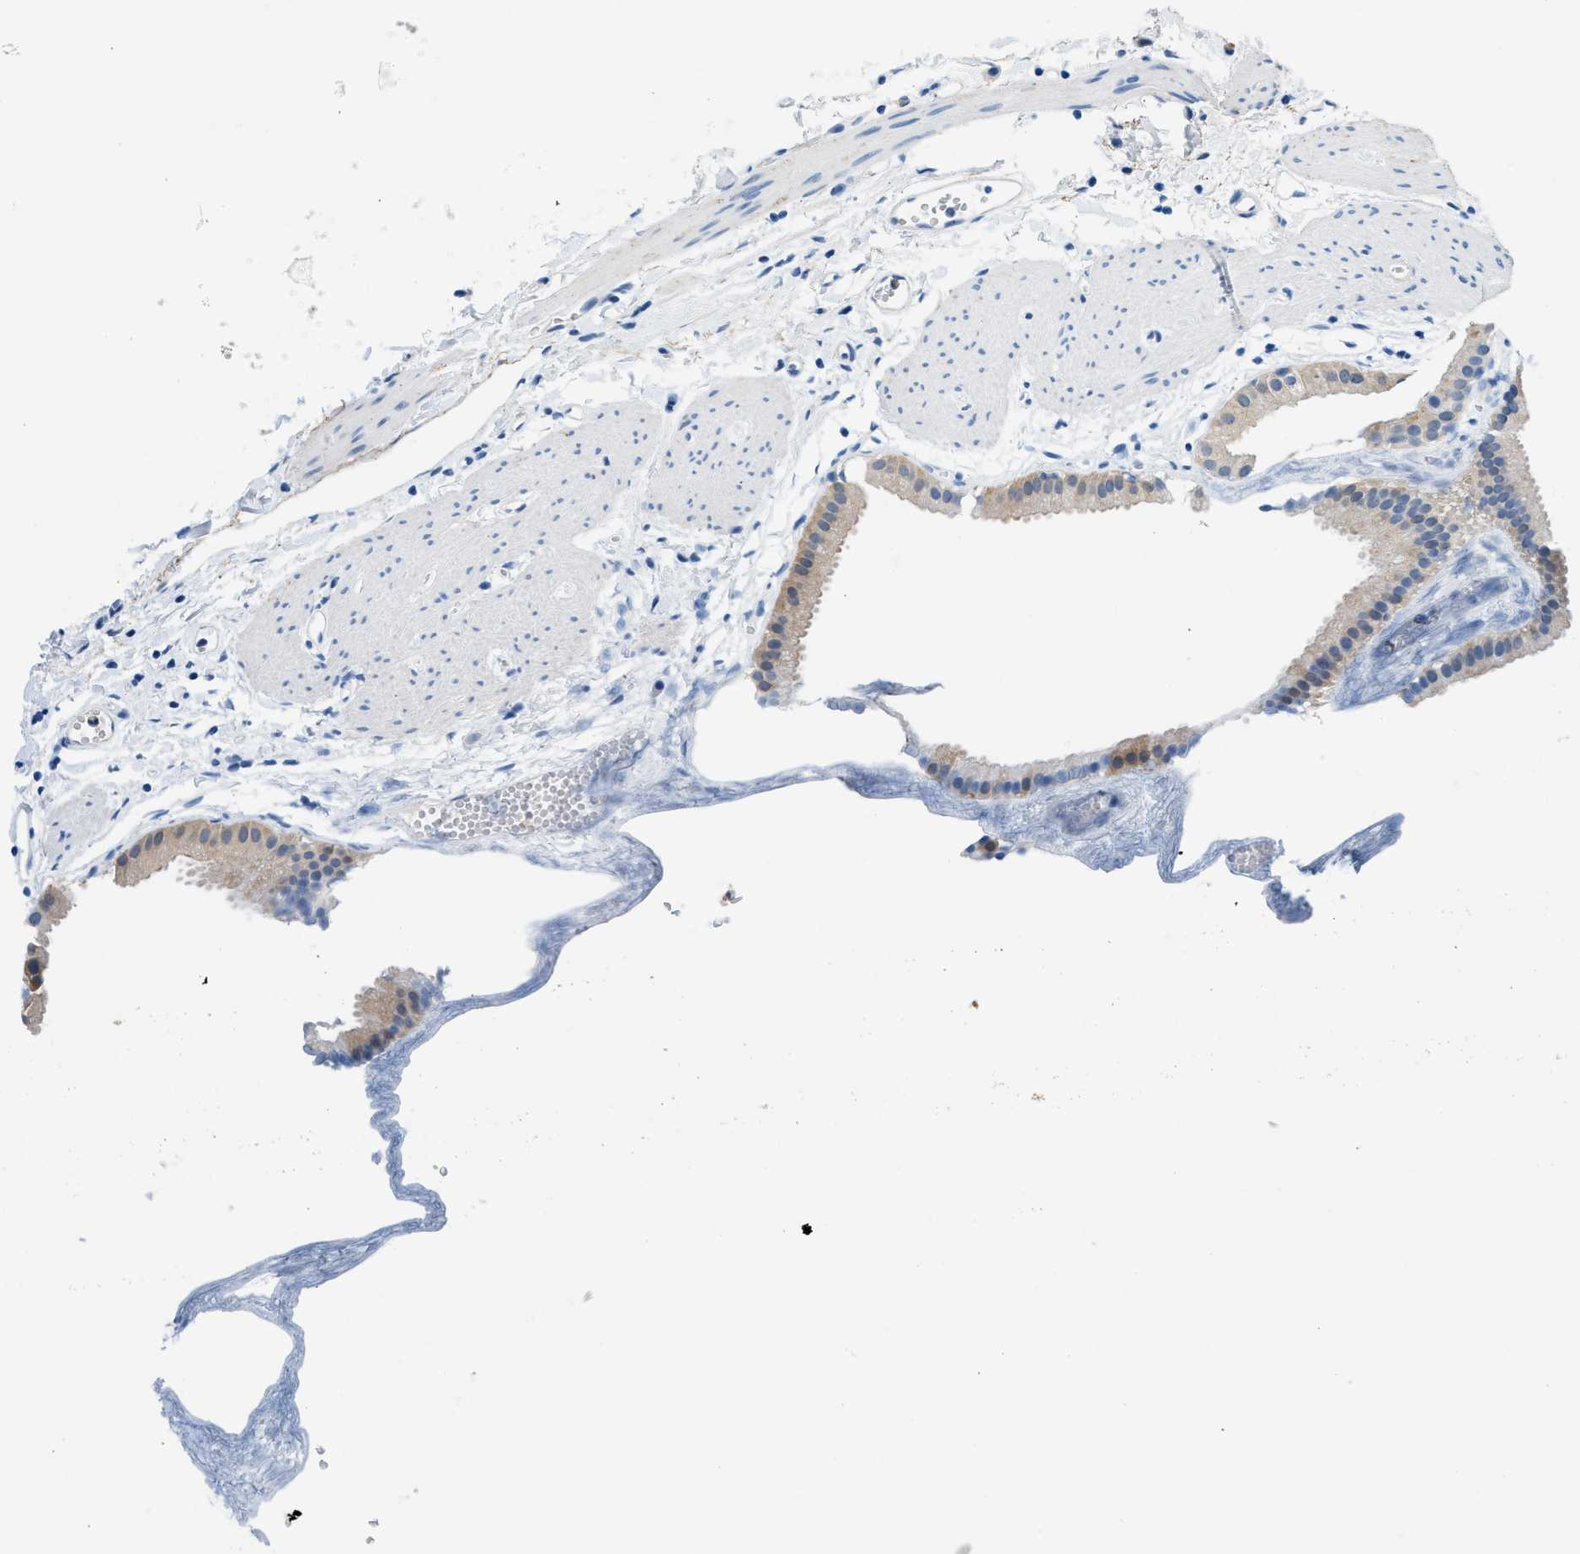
{"staining": {"intensity": "weak", "quantity": "<25%", "location": "cytoplasmic/membranous"}, "tissue": "gallbladder", "cell_type": "Glandular cells", "image_type": "normal", "snomed": [{"axis": "morphology", "description": "Normal tissue, NOS"}, {"axis": "topography", "description": "Gallbladder"}], "caption": "An image of human gallbladder is negative for staining in glandular cells. Brightfield microscopy of IHC stained with DAB (3,3'-diaminobenzidine) (brown) and hematoxylin (blue), captured at high magnification.", "gene": "FADS6", "patient": {"sex": "female", "age": 64}}